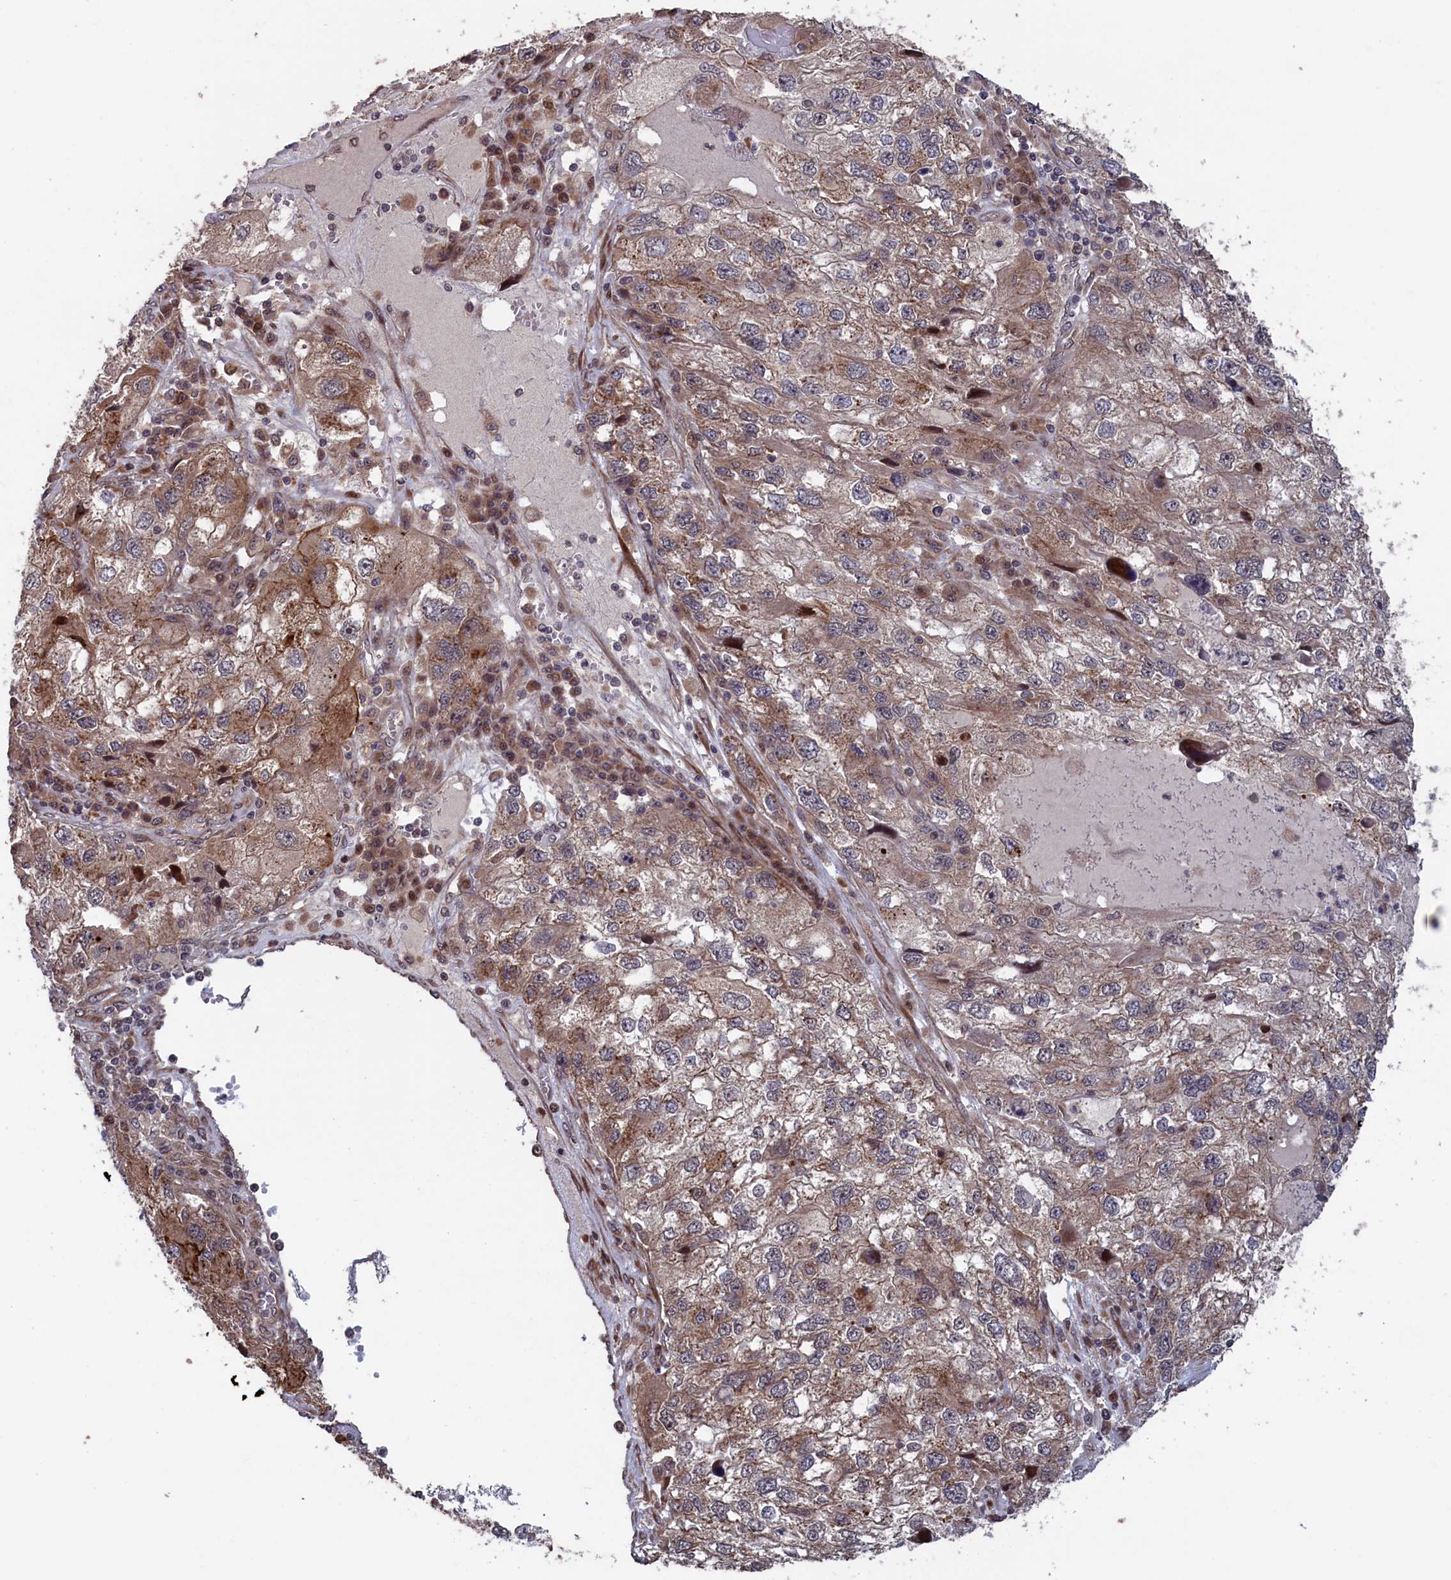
{"staining": {"intensity": "moderate", "quantity": "25%-75%", "location": "cytoplasmic/membranous"}, "tissue": "endometrial cancer", "cell_type": "Tumor cells", "image_type": "cancer", "snomed": [{"axis": "morphology", "description": "Adenocarcinoma, NOS"}, {"axis": "topography", "description": "Endometrium"}], "caption": "Immunohistochemical staining of endometrial adenocarcinoma reveals medium levels of moderate cytoplasmic/membranous positivity in approximately 25%-75% of tumor cells.", "gene": "LSG1", "patient": {"sex": "female", "age": 49}}